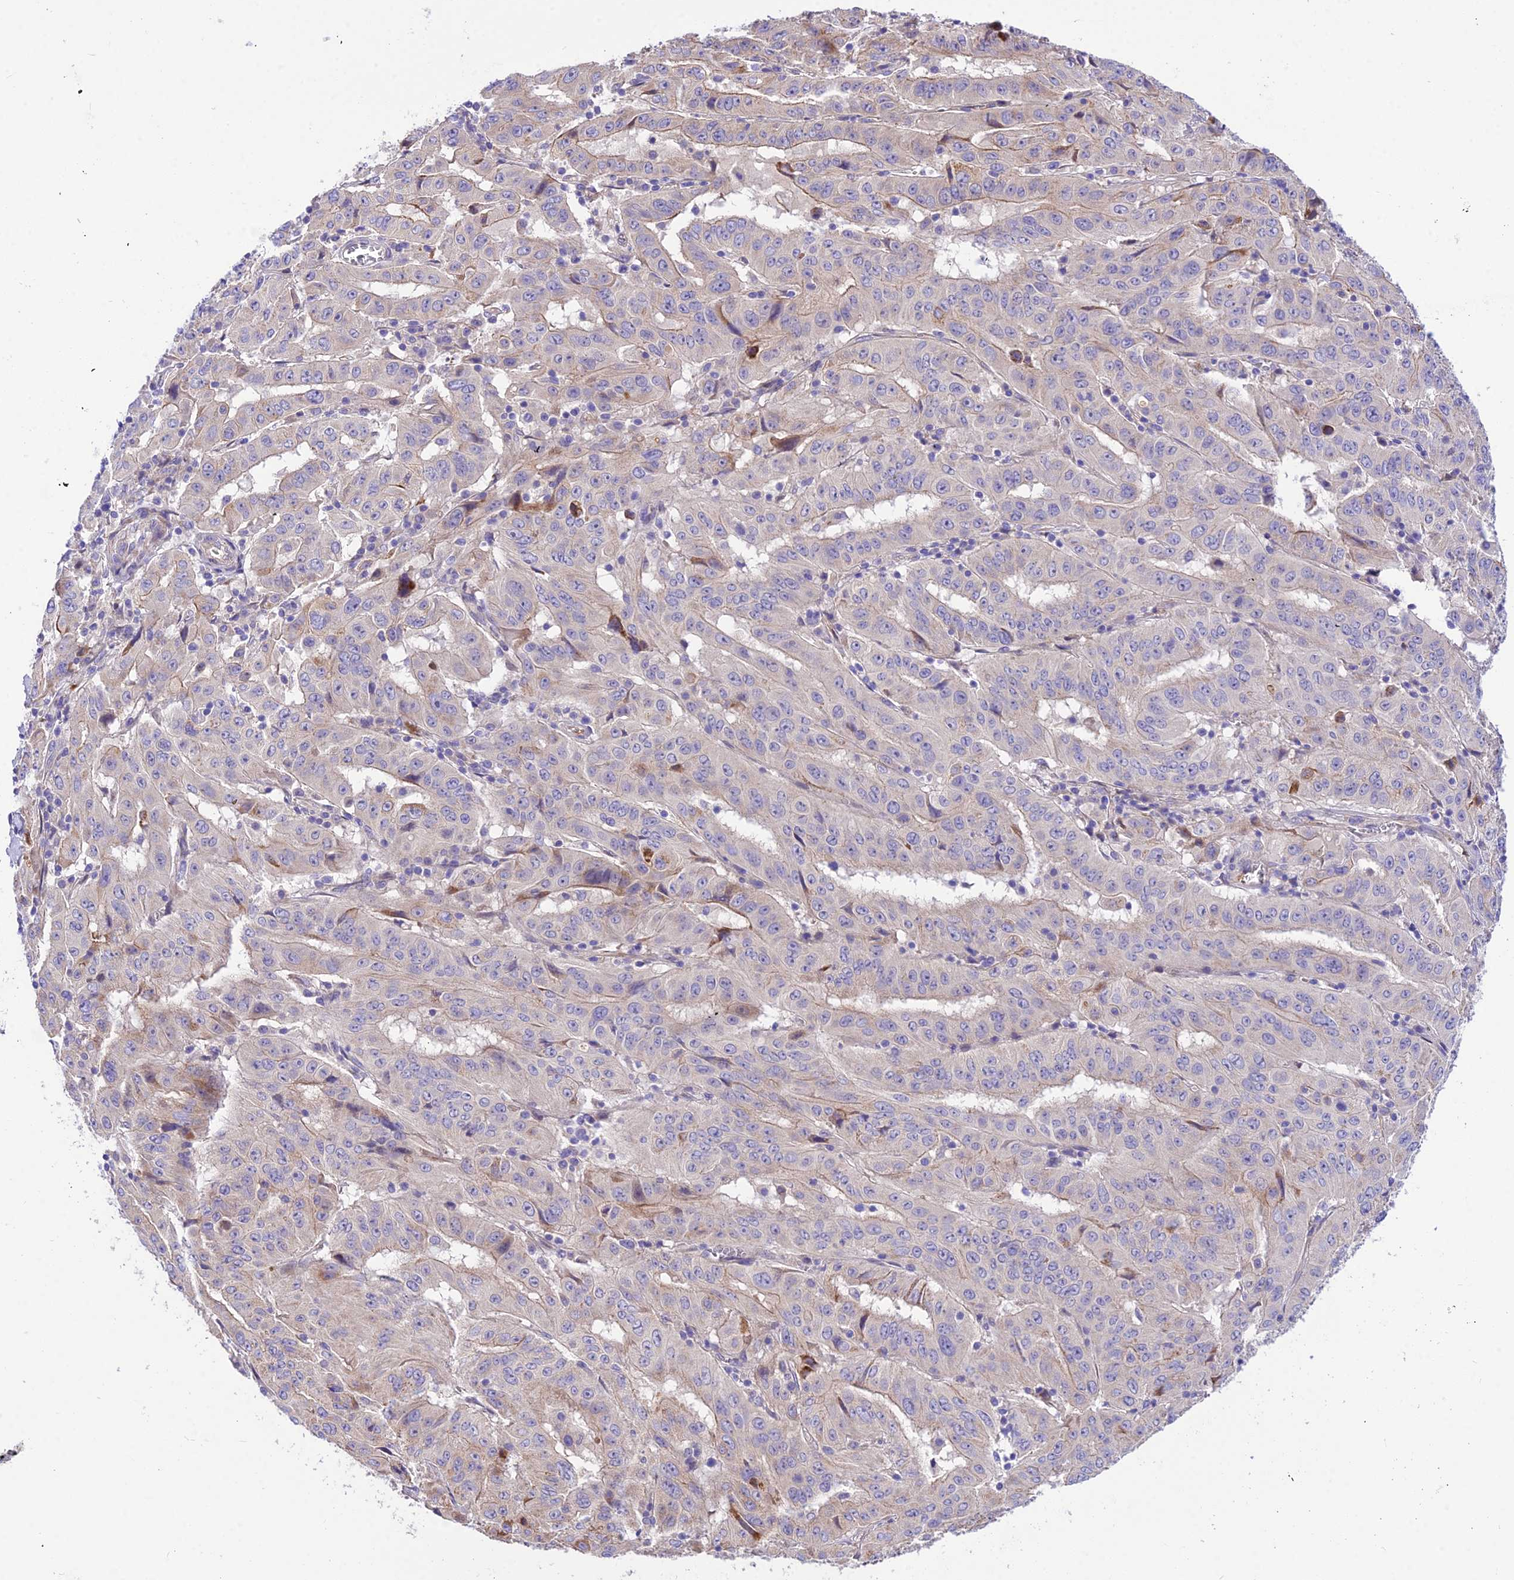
{"staining": {"intensity": "moderate", "quantity": "<25%", "location": "cytoplasmic/membranous"}, "tissue": "pancreatic cancer", "cell_type": "Tumor cells", "image_type": "cancer", "snomed": [{"axis": "morphology", "description": "Adenocarcinoma, NOS"}, {"axis": "topography", "description": "Pancreas"}], "caption": "Protein expression analysis of pancreatic cancer (adenocarcinoma) shows moderate cytoplasmic/membranous staining in approximately <25% of tumor cells.", "gene": "TRIM43B", "patient": {"sex": "male", "age": 63}}